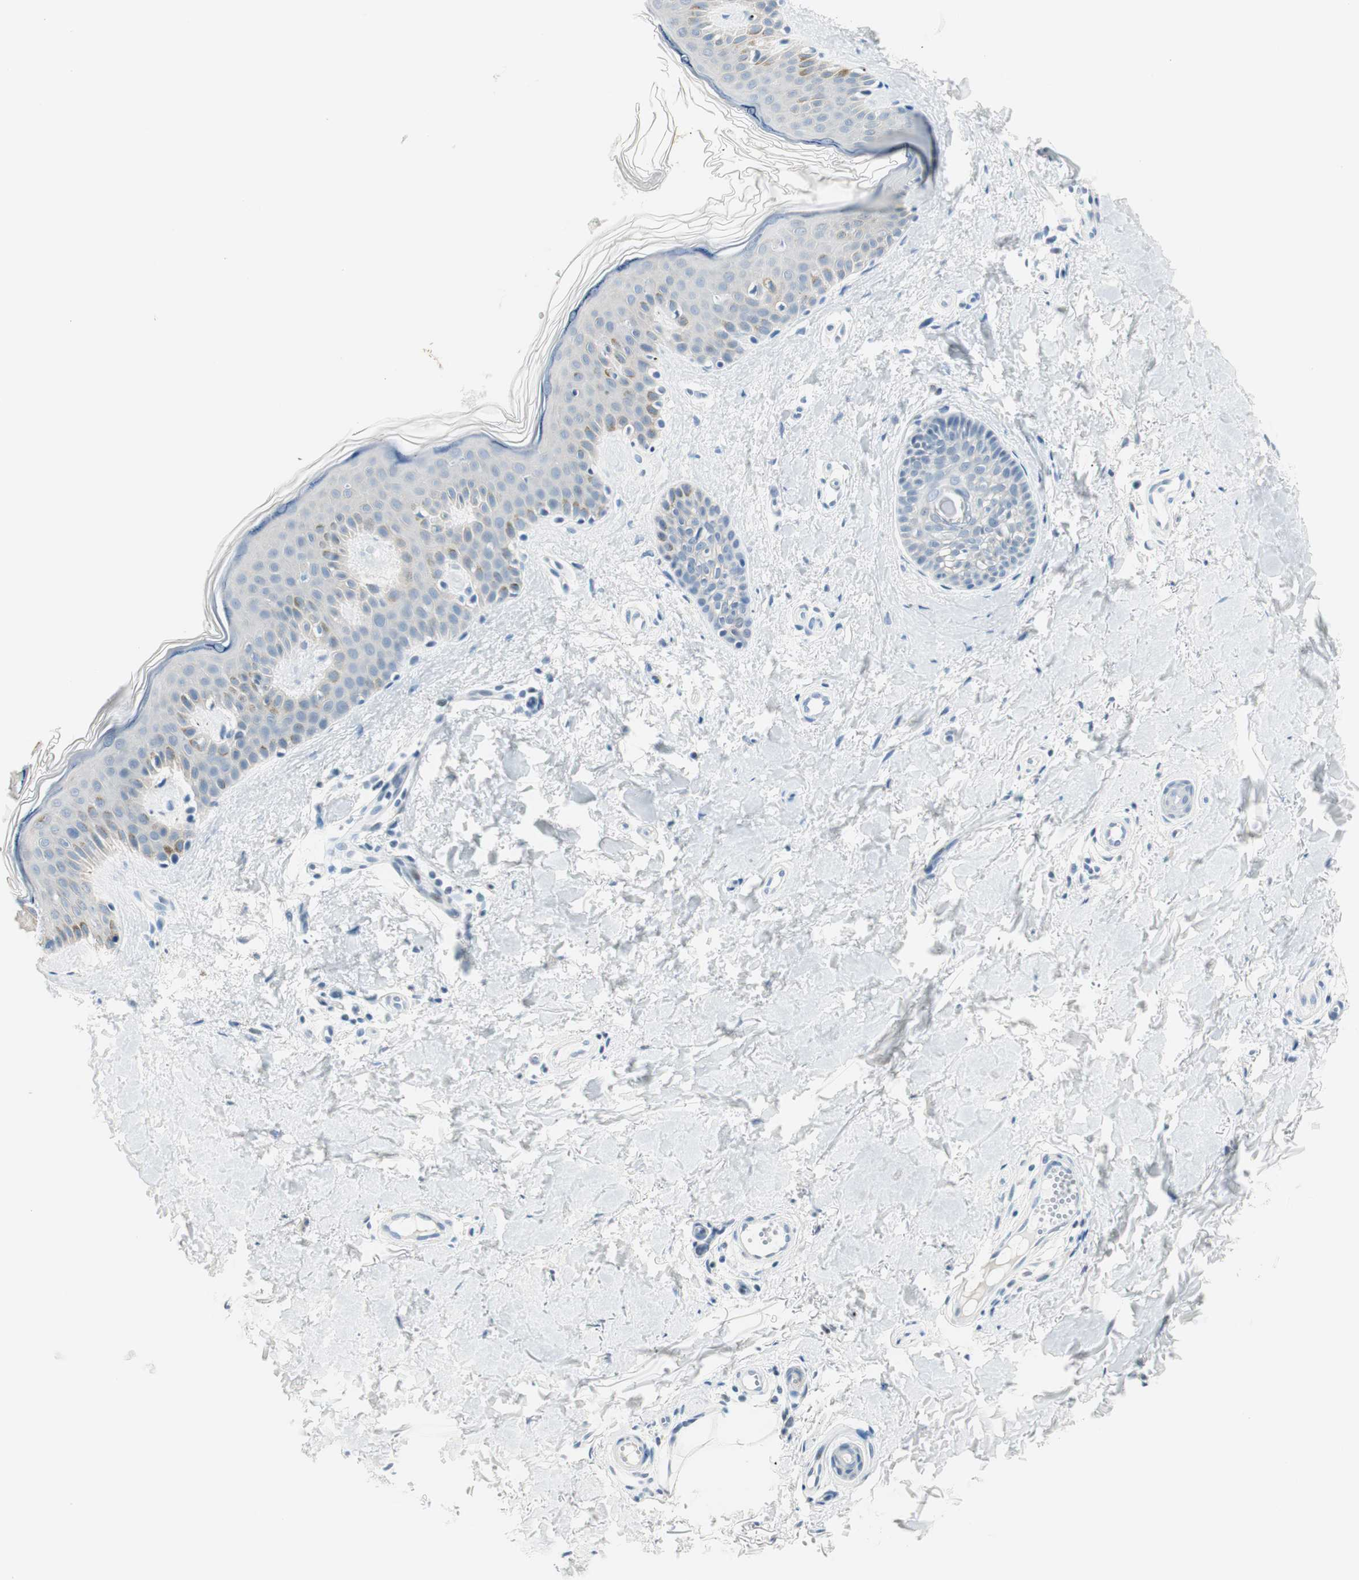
{"staining": {"intensity": "negative", "quantity": "none", "location": "none"}, "tissue": "skin", "cell_type": "Fibroblasts", "image_type": "normal", "snomed": [{"axis": "morphology", "description": "Normal tissue, NOS"}, {"axis": "topography", "description": "Skin"}], "caption": "Immunohistochemistry (IHC) of benign human skin shows no expression in fibroblasts. Brightfield microscopy of immunohistochemistry (IHC) stained with DAB (3,3'-diaminobenzidine) (brown) and hematoxylin (blue), captured at high magnification.", "gene": "HOXB13", "patient": {"sex": "male", "age": 67}}